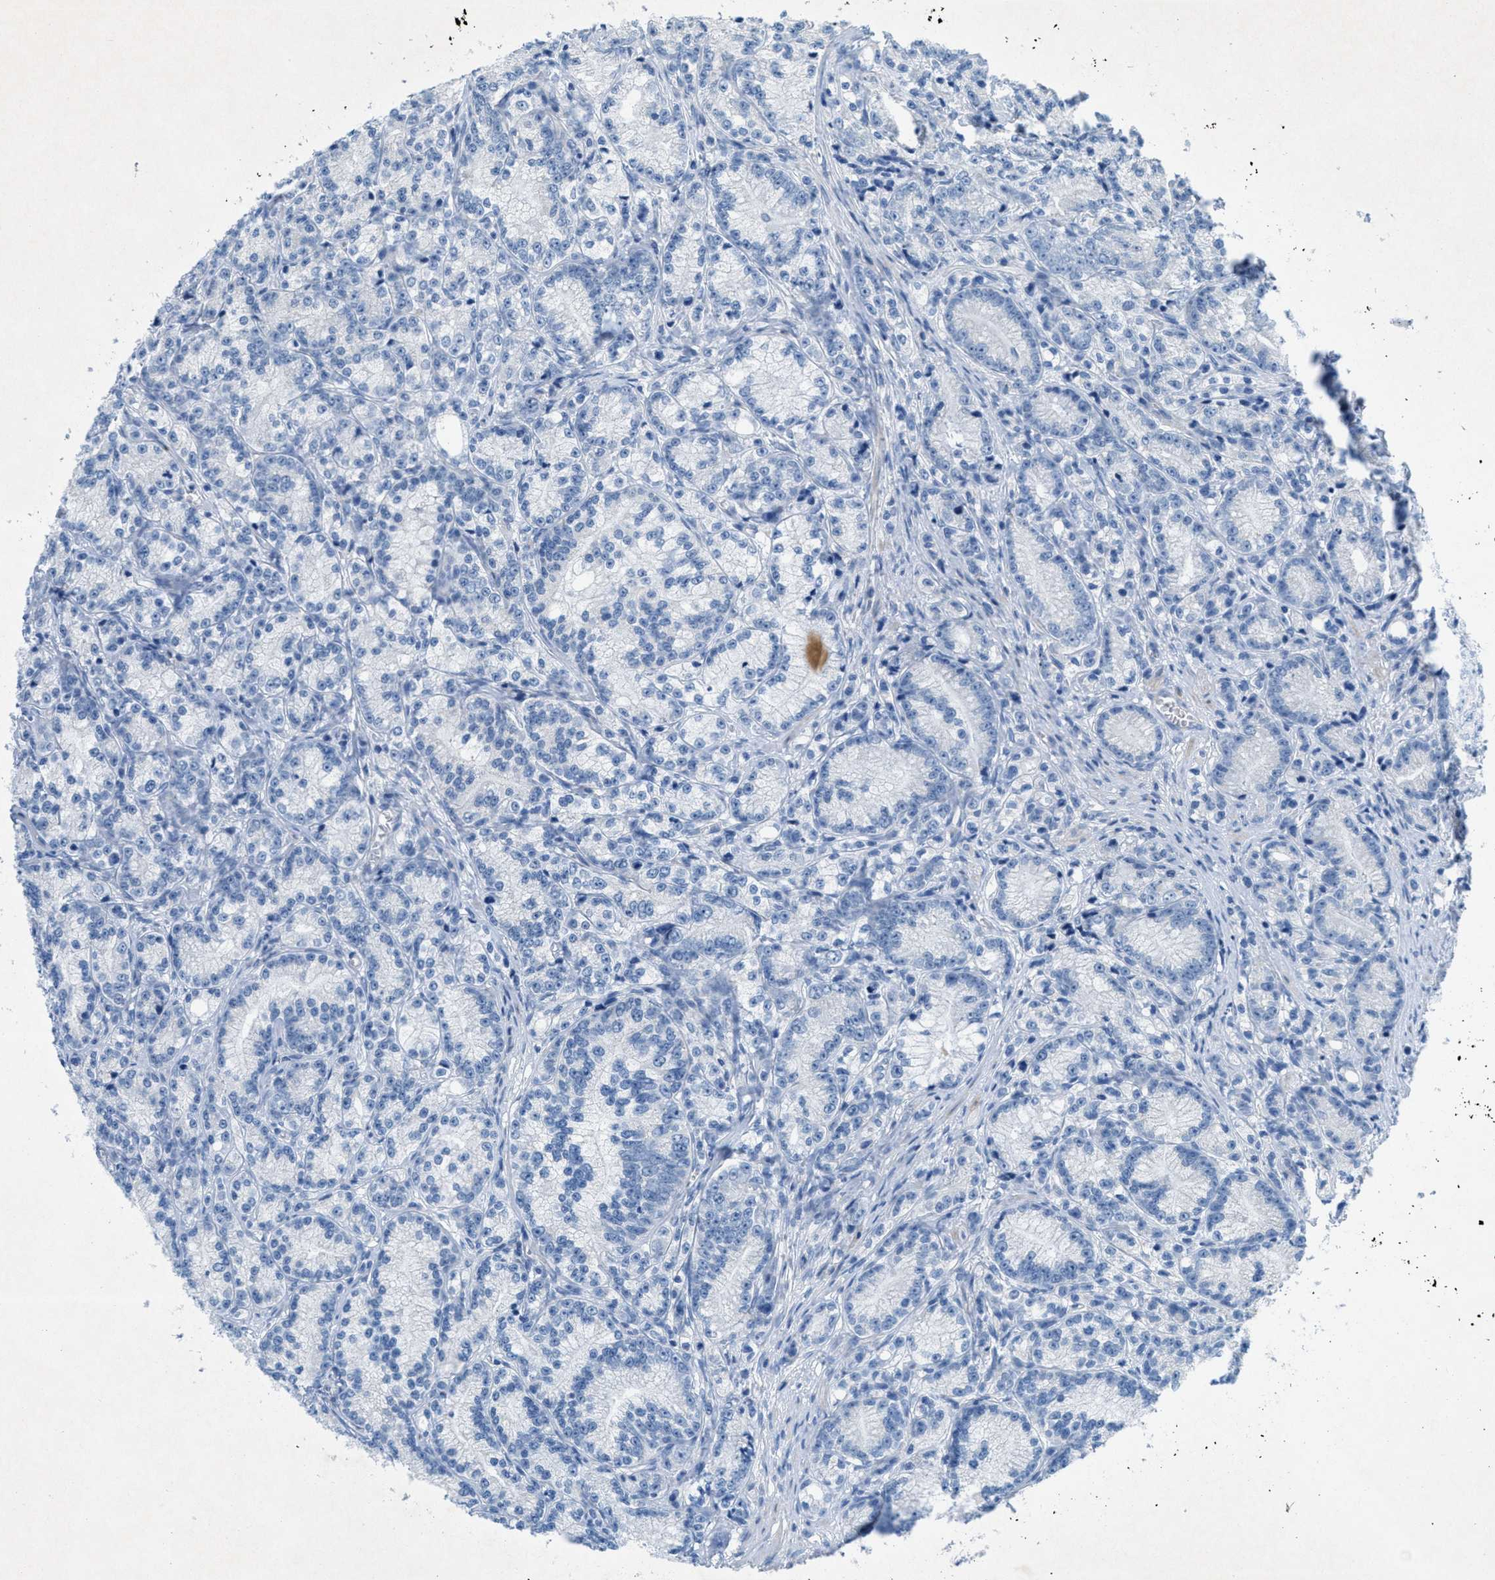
{"staining": {"intensity": "negative", "quantity": "none", "location": "none"}, "tissue": "prostate cancer", "cell_type": "Tumor cells", "image_type": "cancer", "snomed": [{"axis": "morphology", "description": "Adenocarcinoma, Low grade"}, {"axis": "topography", "description": "Prostate"}], "caption": "This is a micrograph of immunohistochemistry (IHC) staining of low-grade adenocarcinoma (prostate), which shows no expression in tumor cells.", "gene": "GALNT17", "patient": {"sex": "male", "age": 89}}